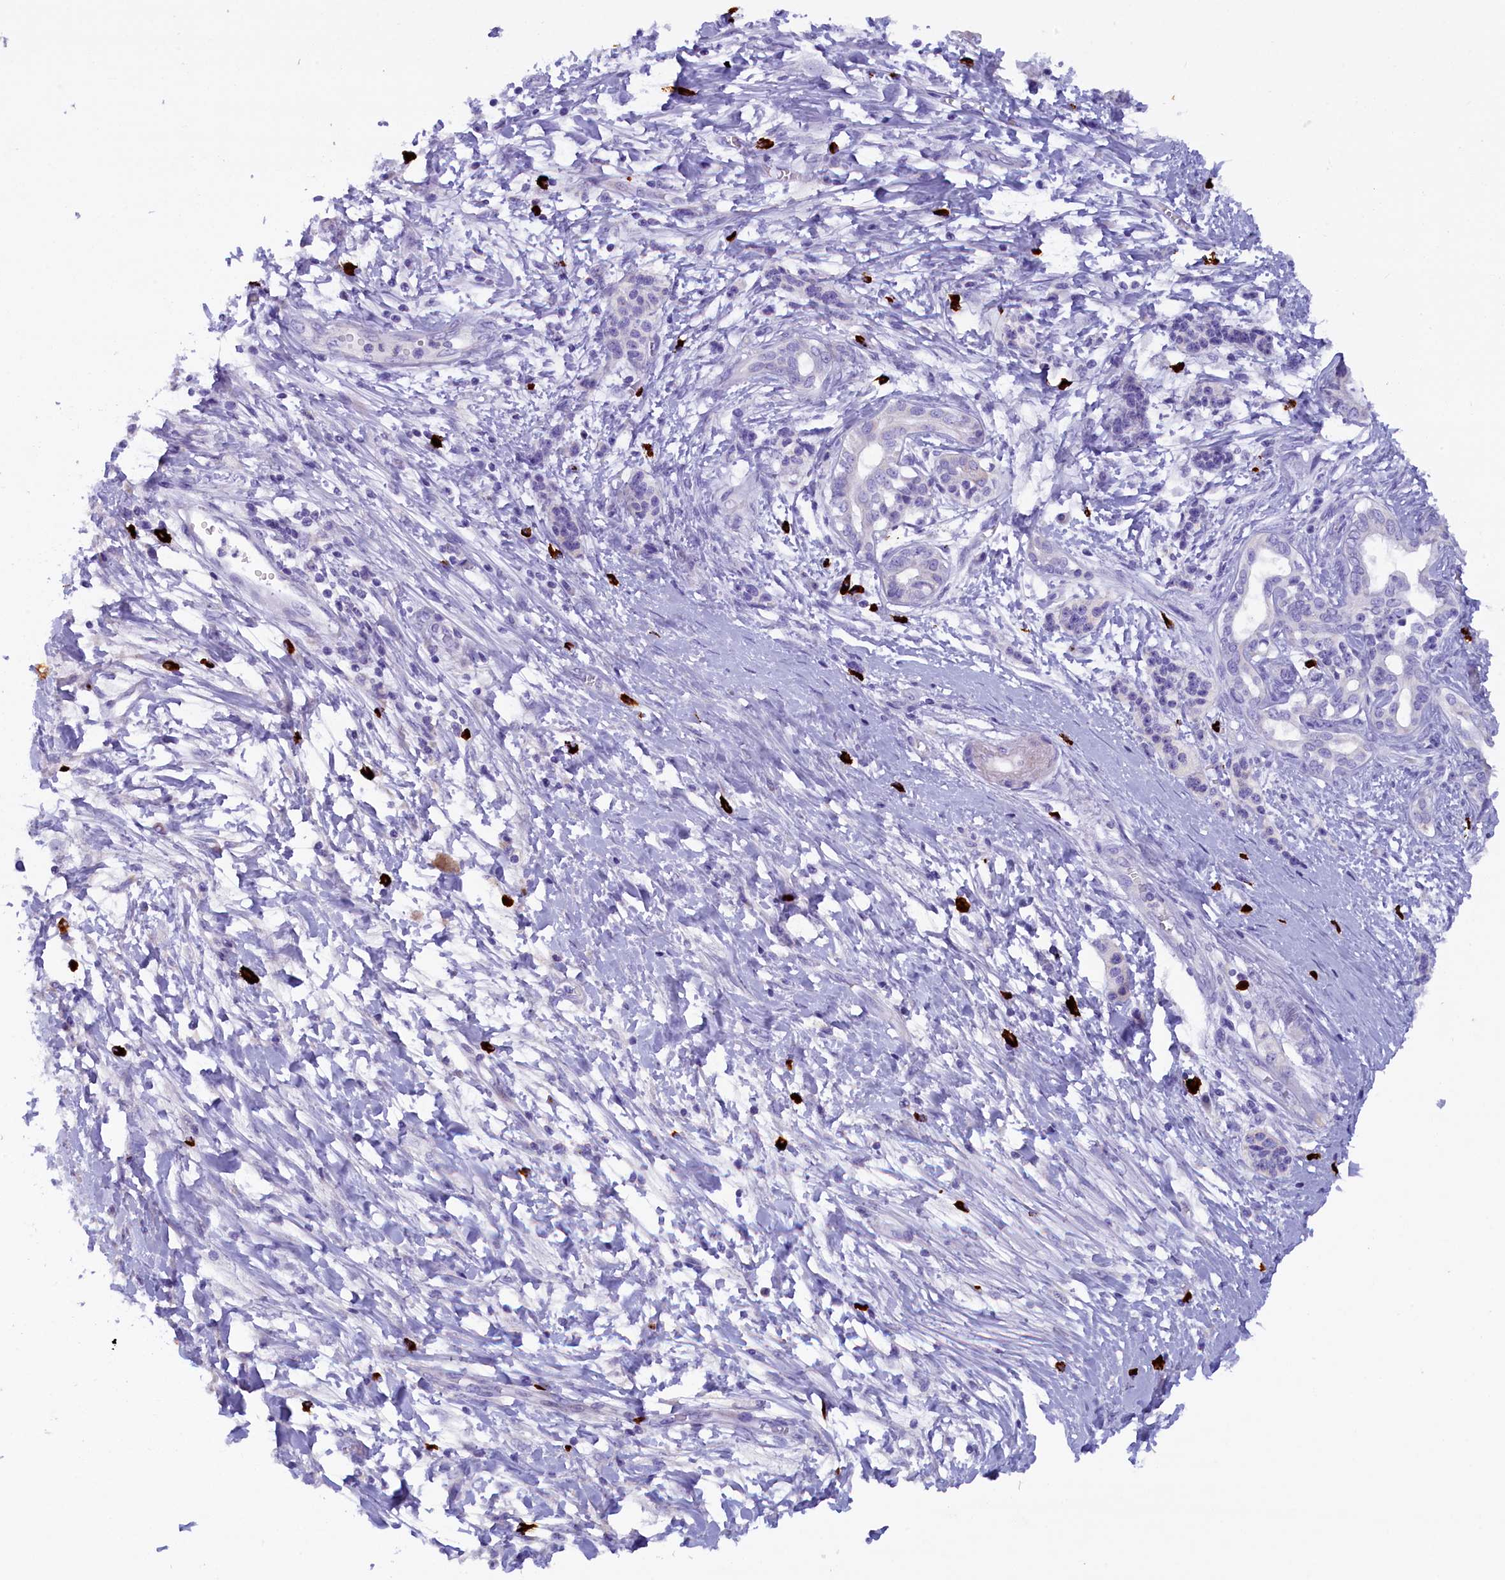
{"staining": {"intensity": "negative", "quantity": "none", "location": "none"}, "tissue": "pancreatic cancer", "cell_type": "Tumor cells", "image_type": "cancer", "snomed": [{"axis": "morphology", "description": "Adenocarcinoma, NOS"}, {"axis": "topography", "description": "Pancreas"}], "caption": "This is a histopathology image of IHC staining of adenocarcinoma (pancreatic), which shows no staining in tumor cells.", "gene": "RTTN", "patient": {"sex": "male", "age": 50}}